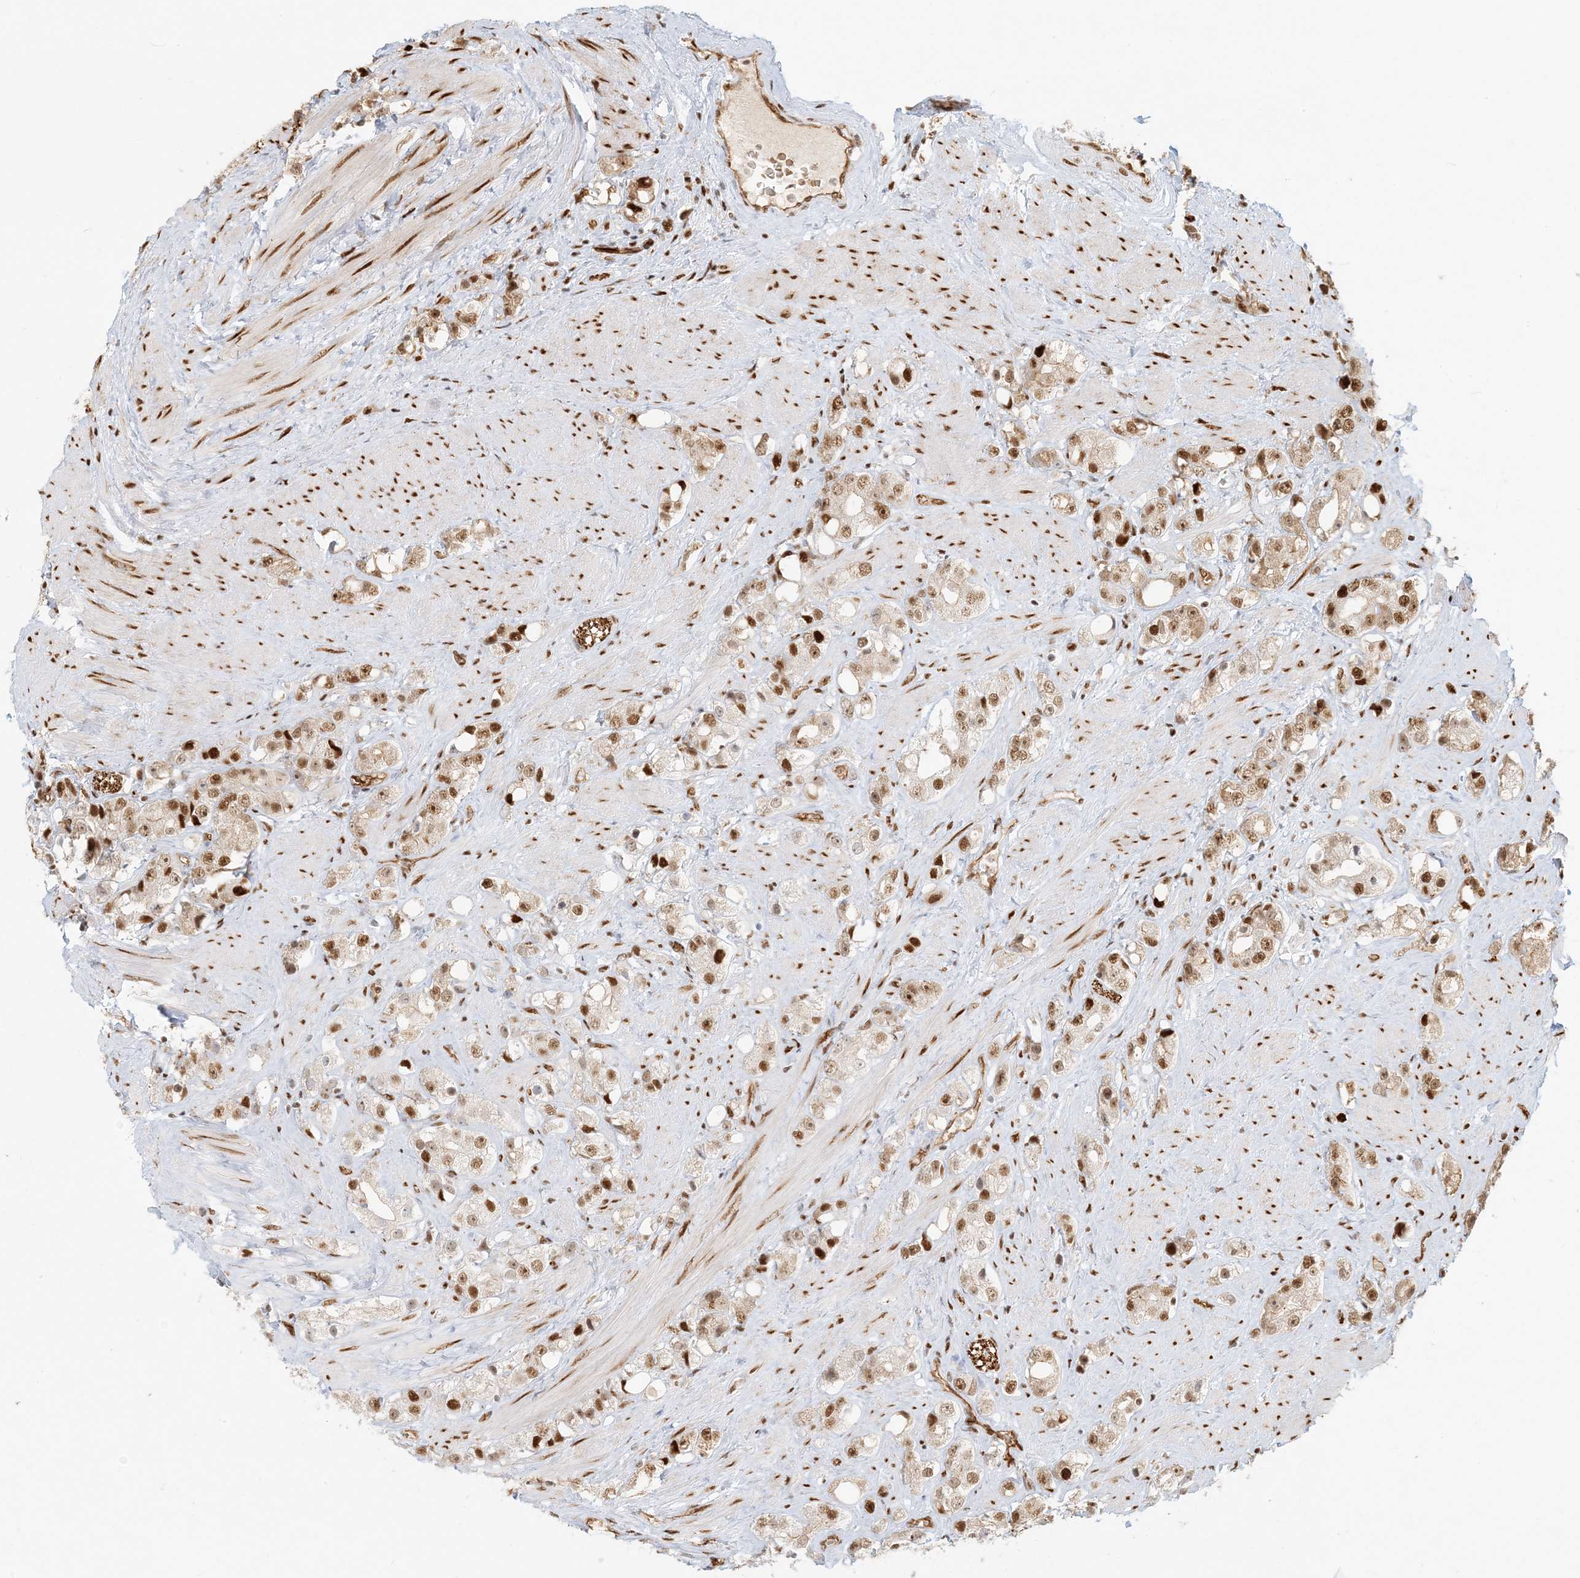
{"staining": {"intensity": "moderate", "quantity": ">75%", "location": "nuclear"}, "tissue": "prostate cancer", "cell_type": "Tumor cells", "image_type": "cancer", "snomed": [{"axis": "morphology", "description": "Adenocarcinoma, NOS"}, {"axis": "topography", "description": "Prostate"}], "caption": "The micrograph shows staining of prostate cancer (adenocarcinoma), revealing moderate nuclear protein expression (brown color) within tumor cells. (DAB (3,3'-diaminobenzidine) IHC with brightfield microscopy, high magnification).", "gene": "CKS2", "patient": {"sex": "male", "age": 79}}